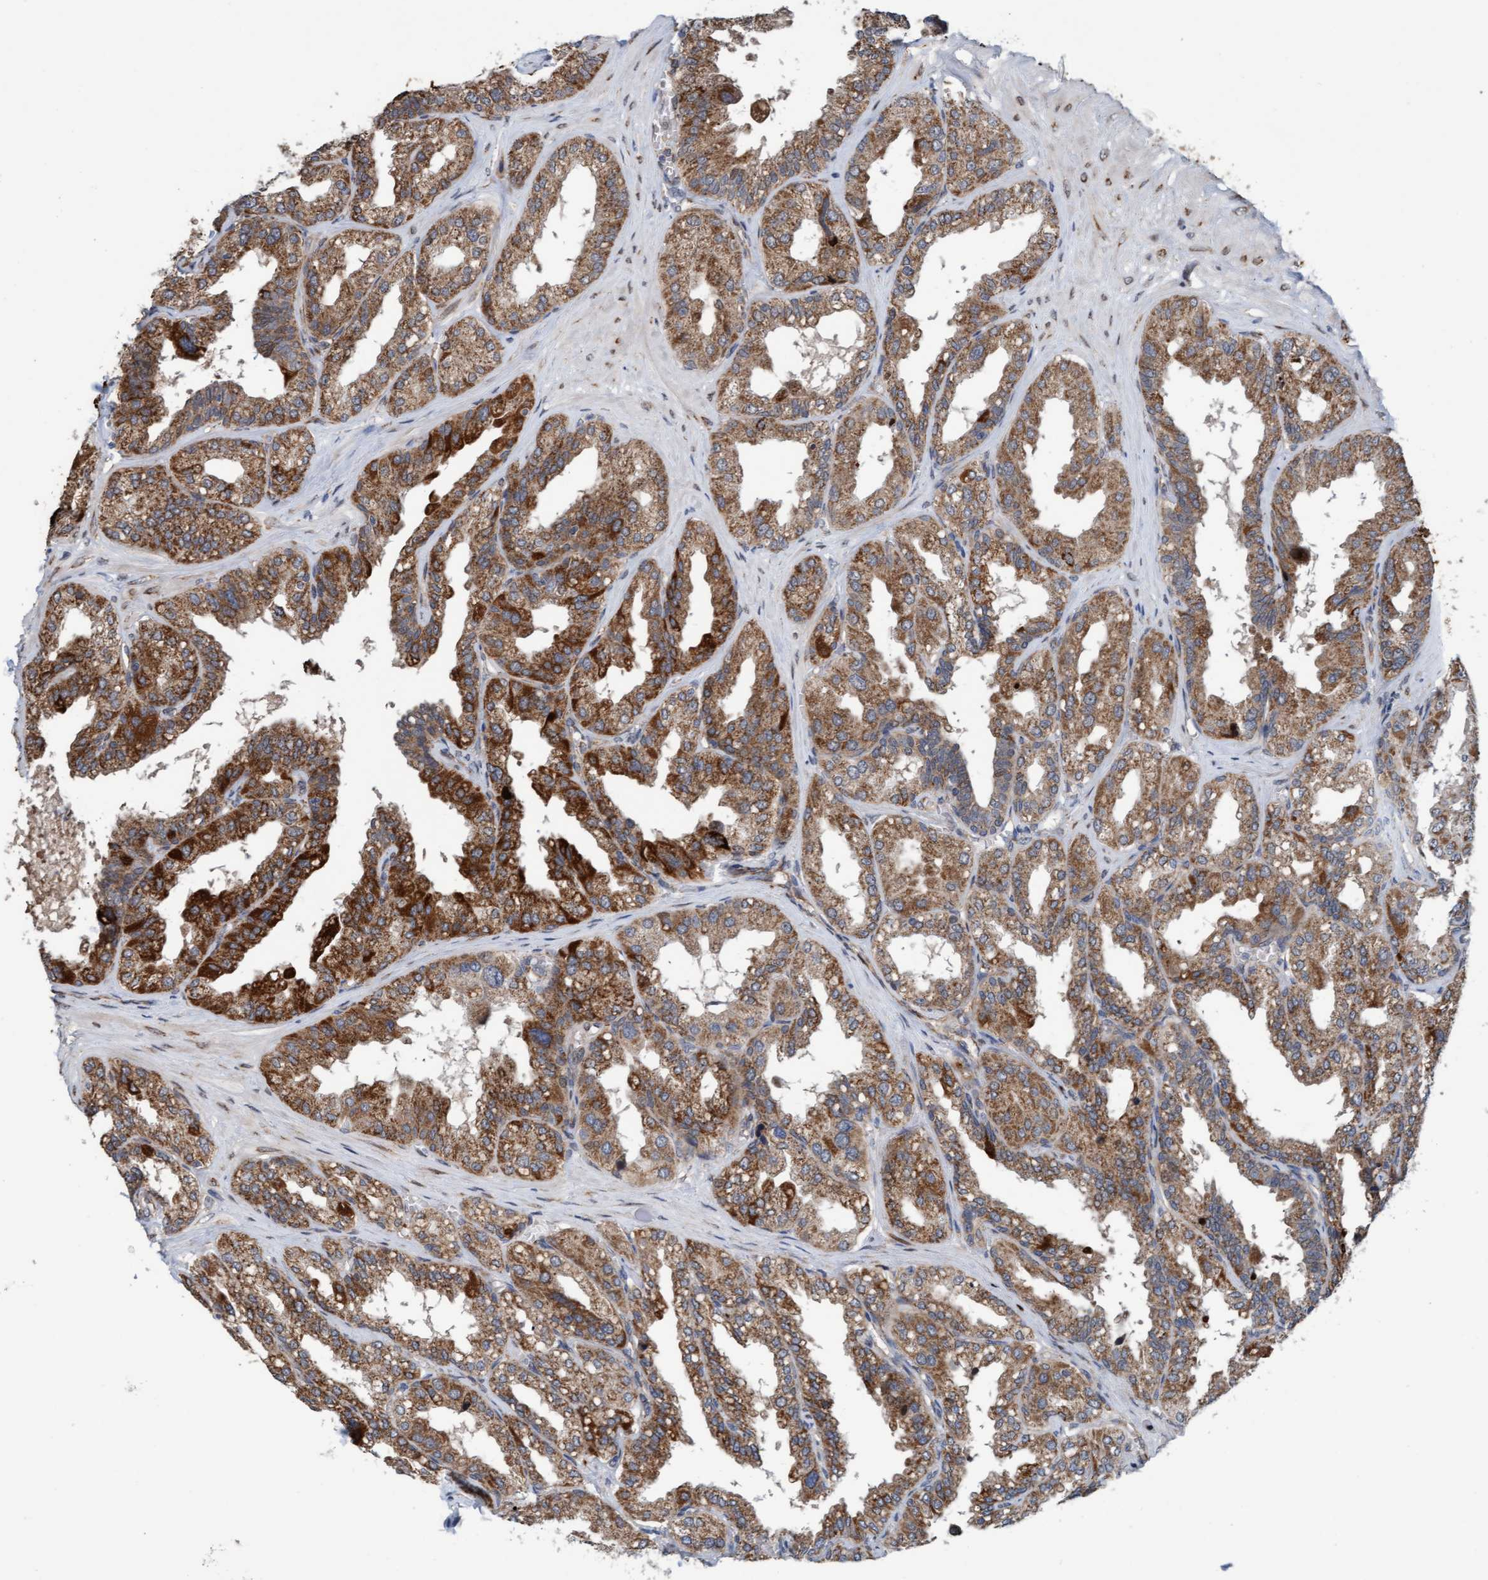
{"staining": {"intensity": "strong", "quantity": ">75%", "location": "cytoplasmic/membranous"}, "tissue": "seminal vesicle", "cell_type": "Glandular cells", "image_type": "normal", "snomed": [{"axis": "morphology", "description": "Normal tissue, NOS"}, {"axis": "topography", "description": "Prostate"}, {"axis": "topography", "description": "Seminal veicle"}], "caption": "Immunohistochemical staining of normal human seminal vesicle reveals strong cytoplasmic/membranous protein staining in about >75% of glandular cells.", "gene": "ZNF566", "patient": {"sex": "male", "age": 51}}